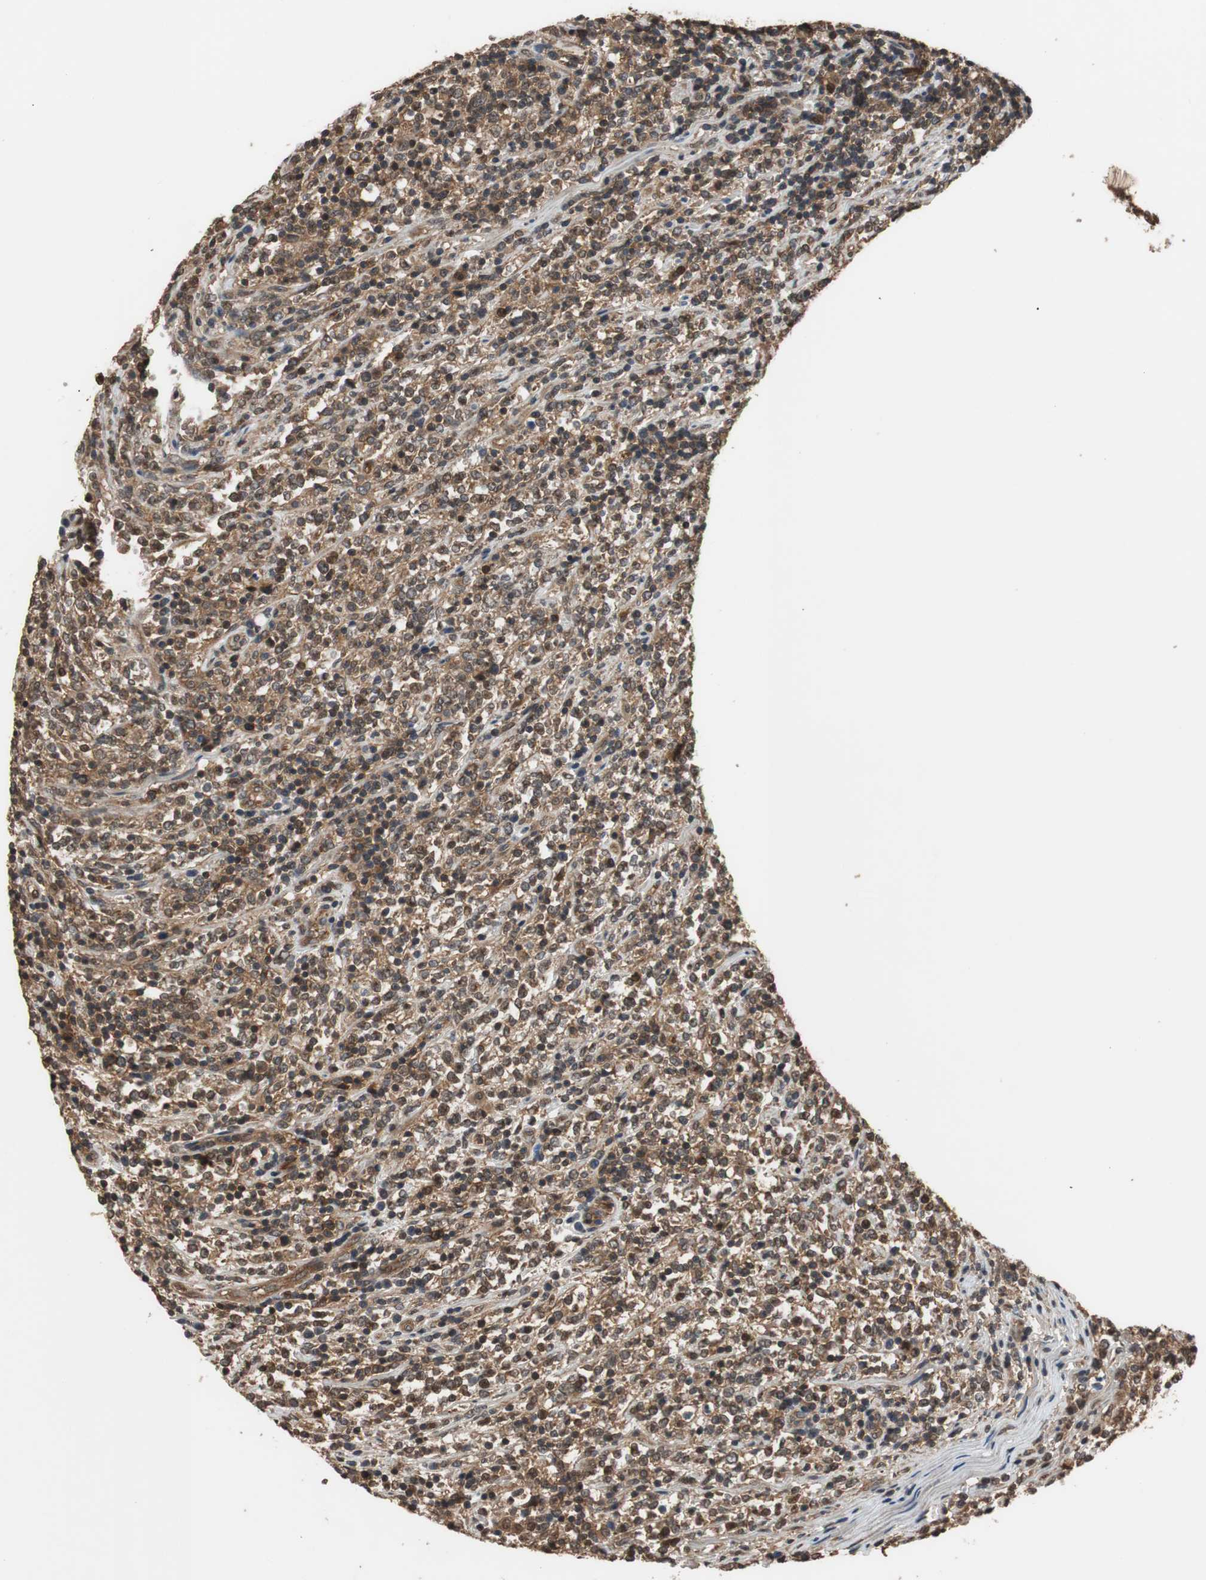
{"staining": {"intensity": "strong", "quantity": ">75%", "location": "cytoplasmic/membranous"}, "tissue": "lymphoma", "cell_type": "Tumor cells", "image_type": "cancer", "snomed": [{"axis": "morphology", "description": "Malignant lymphoma, non-Hodgkin's type, High grade"}, {"axis": "topography", "description": "Soft tissue"}], "caption": "This micrograph exhibits IHC staining of lymphoma, with high strong cytoplasmic/membranous staining in about >75% of tumor cells.", "gene": "TMEM230", "patient": {"sex": "male", "age": 18}}